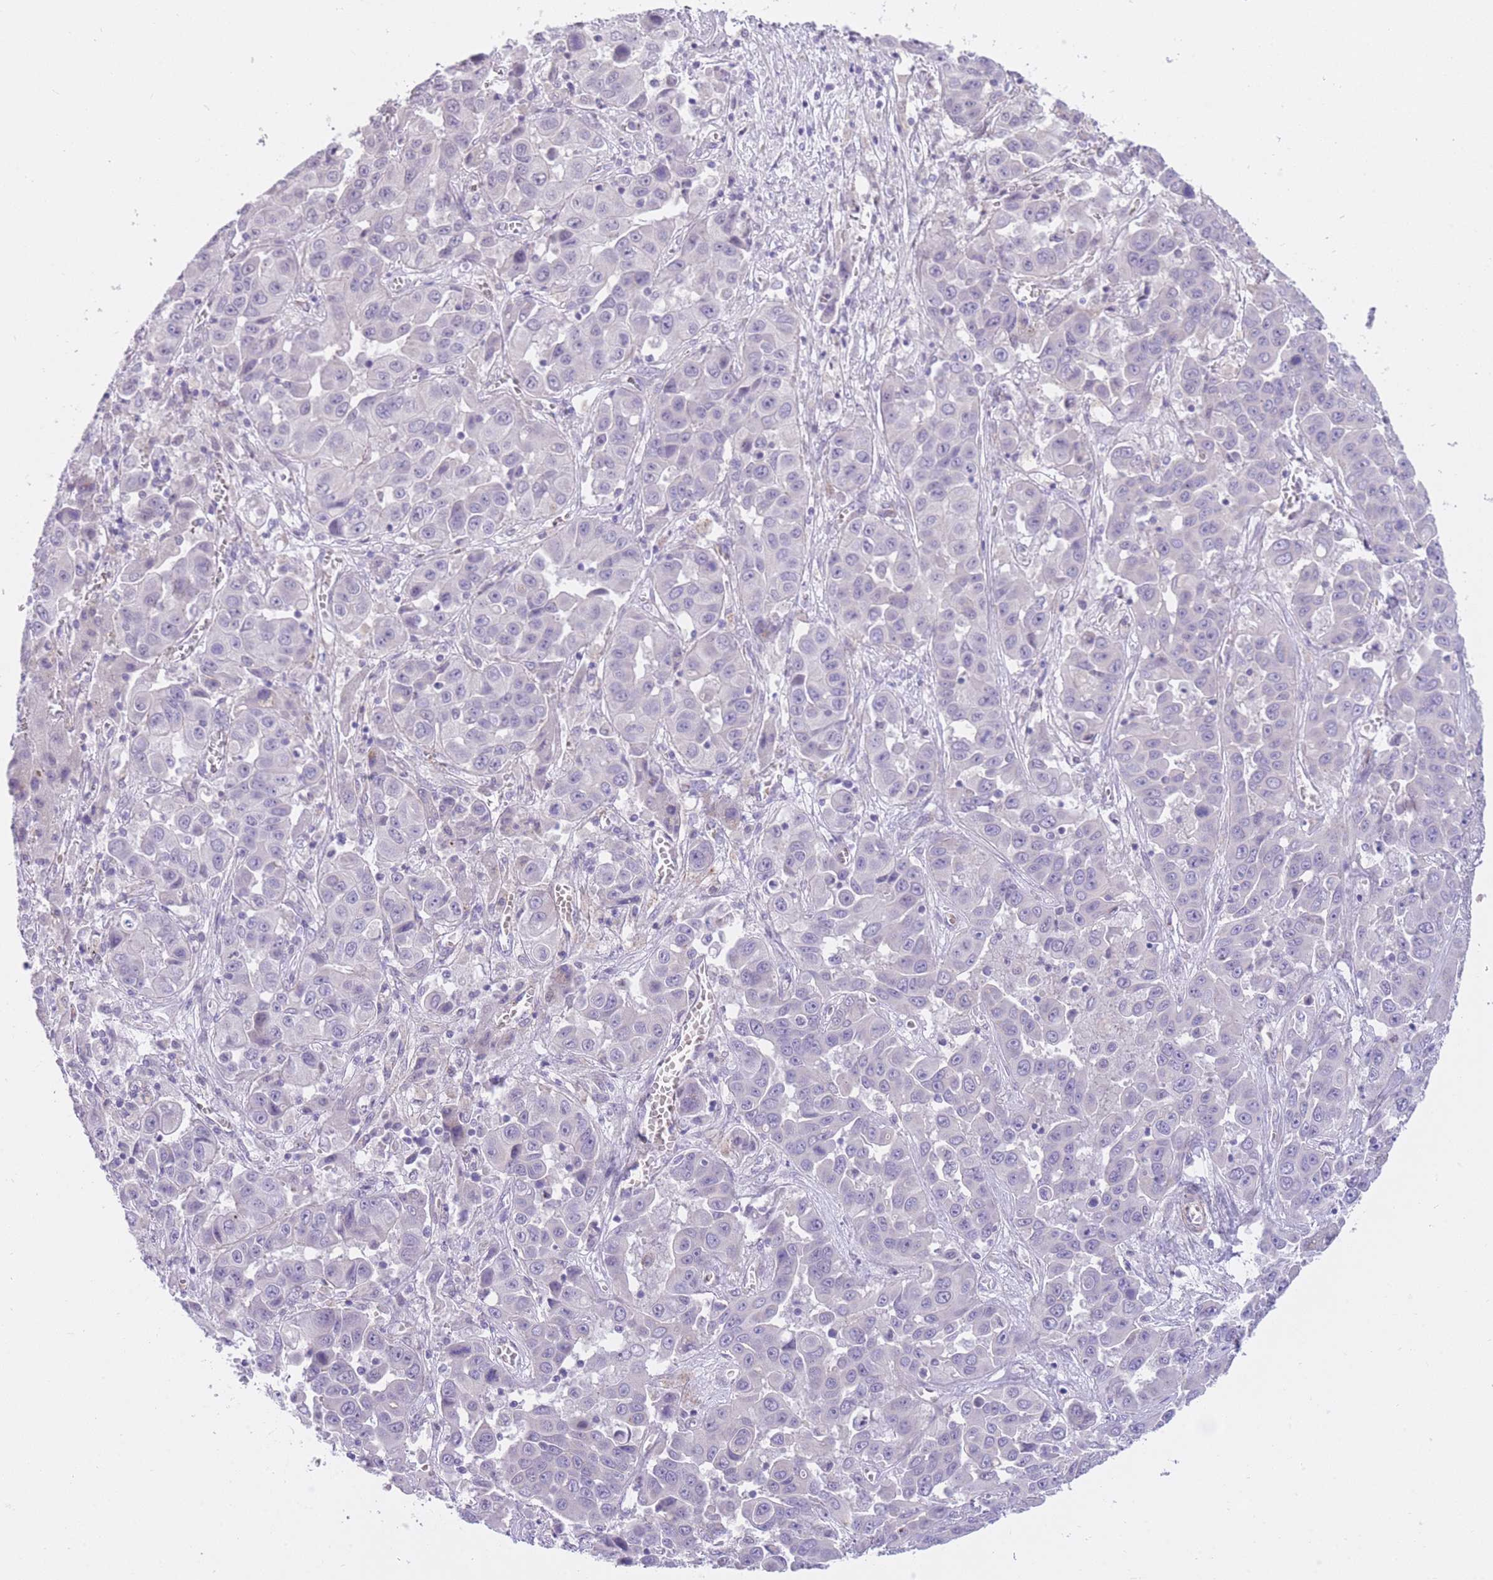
{"staining": {"intensity": "negative", "quantity": "none", "location": "none"}, "tissue": "liver cancer", "cell_type": "Tumor cells", "image_type": "cancer", "snomed": [{"axis": "morphology", "description": "Cholangiocarcinoma"}, {"axis": "topography", "description": "Liver"}], "caption": "High power microscopy micrograph of an IHC image of cholangiocarcinoma (liver), revealing no significant expression in tumor cells.", "gene": "QTRT1", "patient": {"sex": "female", "age": 52}}